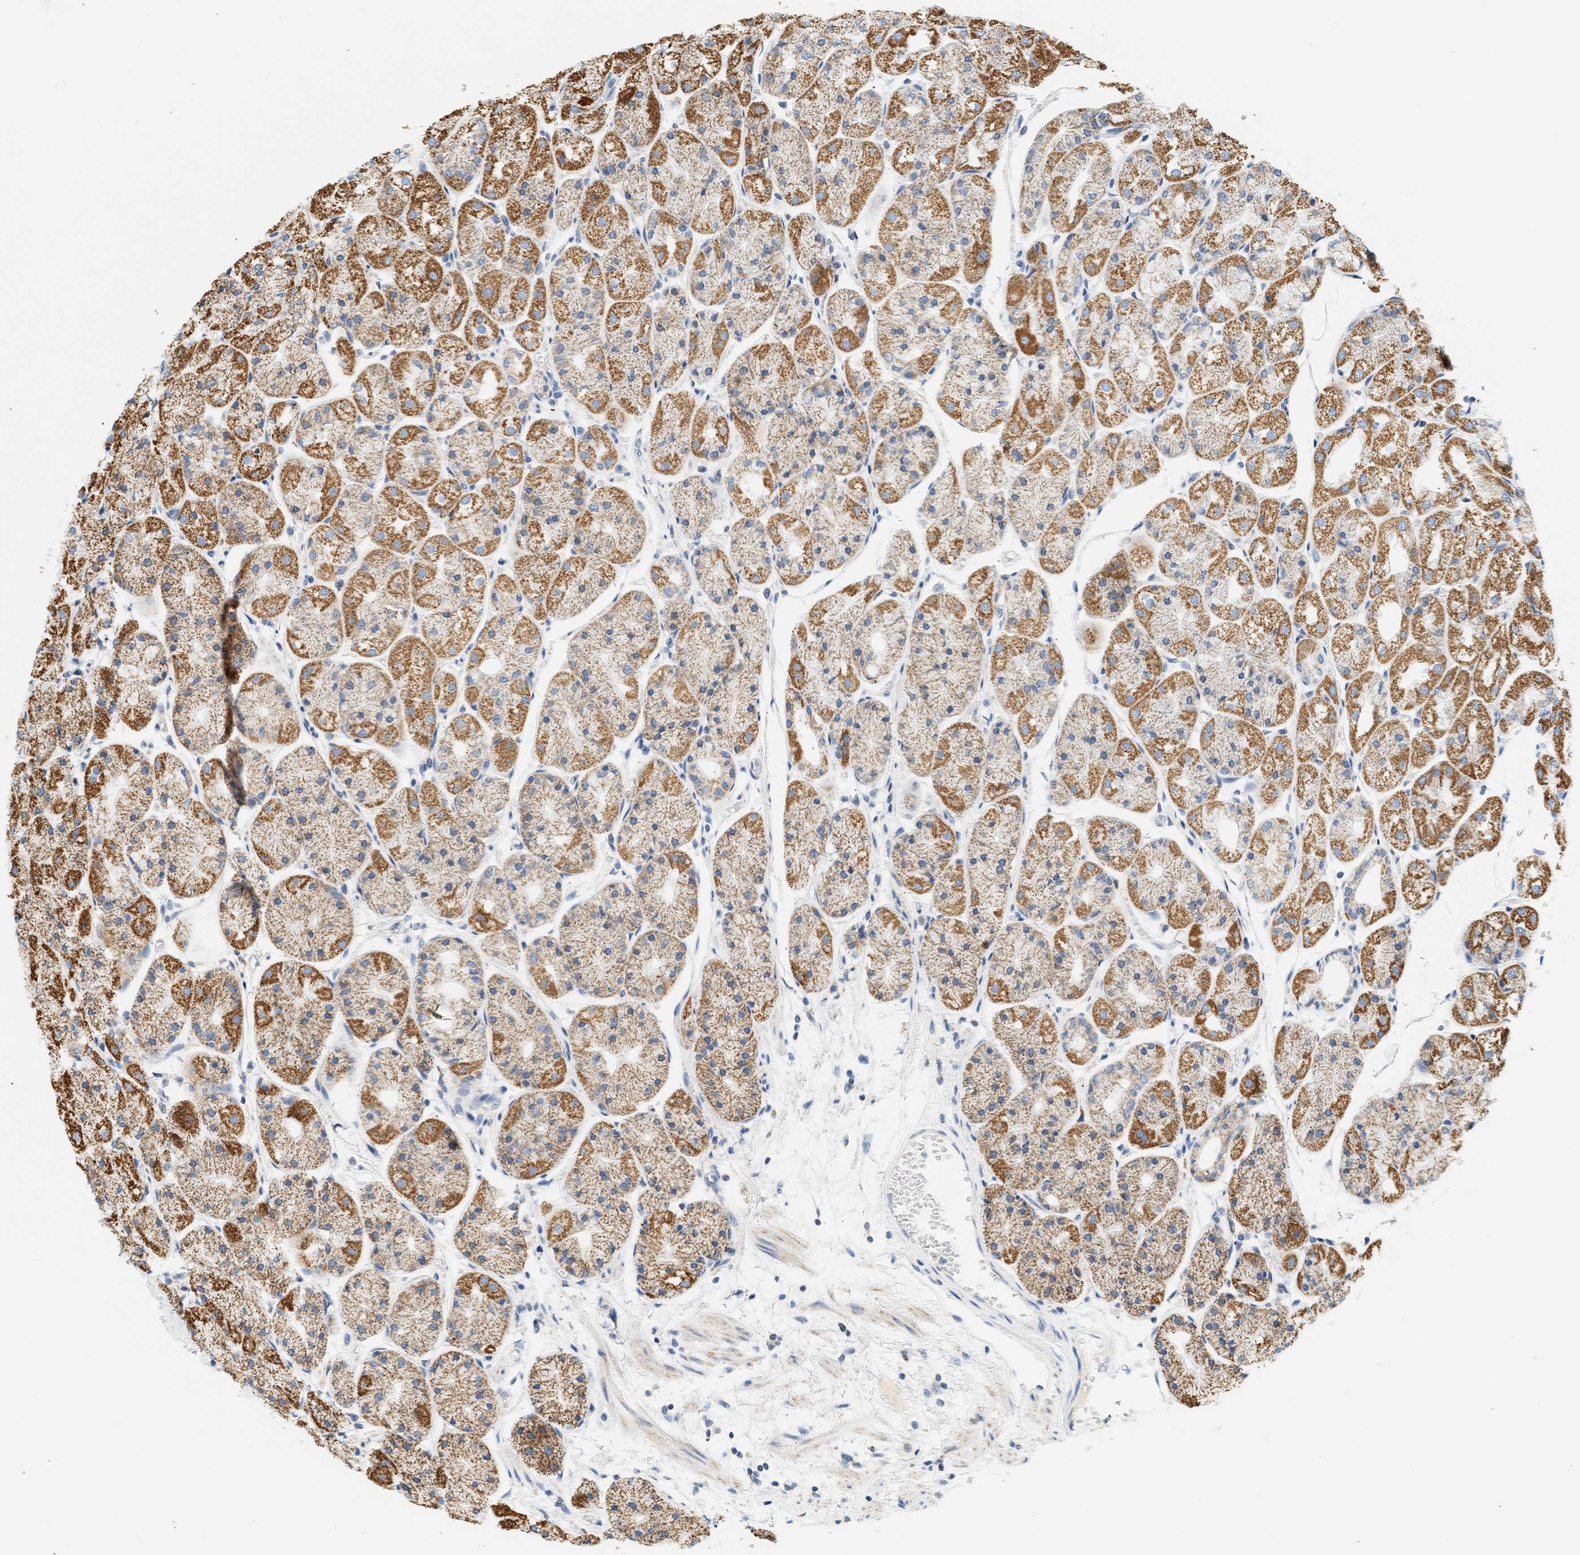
{"staining": {"intensity": "strong", "quantity": ">75%", "location": "cytoplasmic/membranous"}, "tissue": "stomach", "cell_type": "Glandular cells", "image_type": "normal", "snomed": [{"axis": "morphology", "description": "Normal tissue, NOS"}, {"axis": "topography", "description": "Stomach, upper"}], "caption": "Brown immunohistochemical staining in normal human stomach shows strong cytoplasmic/membranous positivity in about >75% of glandular cells.", "gene": "GRPEL2", "patient": {"sex": "male", "age": 72}}